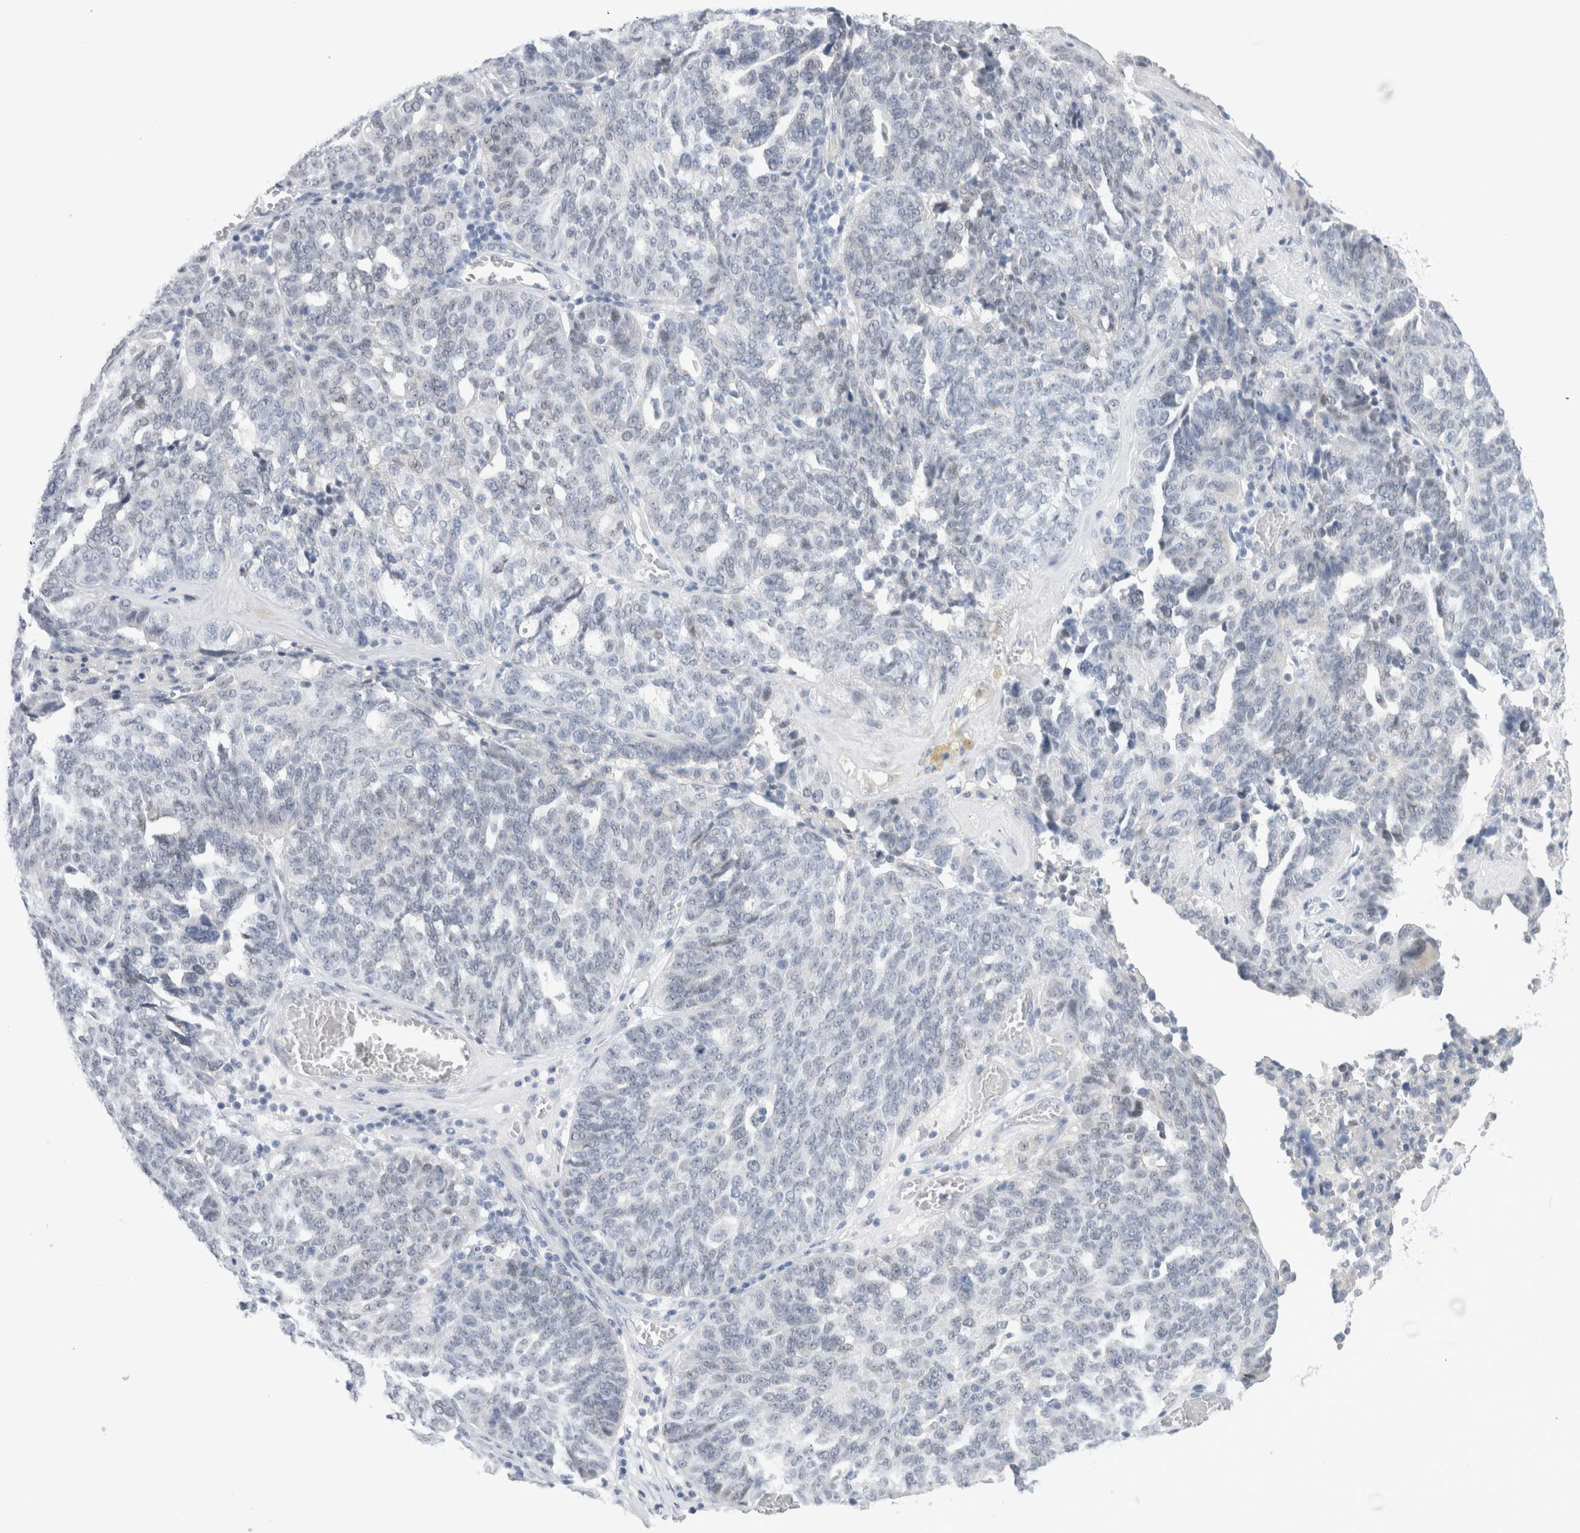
{"staining": {"intensity": "negative", "quantity": "none", "location": "none"}, "tissue": "ovarian cancer", "cell_type": "Tumor cells", "image_type": "cancer", "snomed": [{"axis": "morphology", "description": "Cystadenocarcinoma, serous, NOS"}, {"axis": "topography", "description": "Ovary"}], "caption": "Immunohistochemical staining of serous cystadenocarcinoma (ovarian) exhibits no significant expression in tumor cells.", "gene": "SLC22A12", "patient": {"sex": "female", "age": 59}}